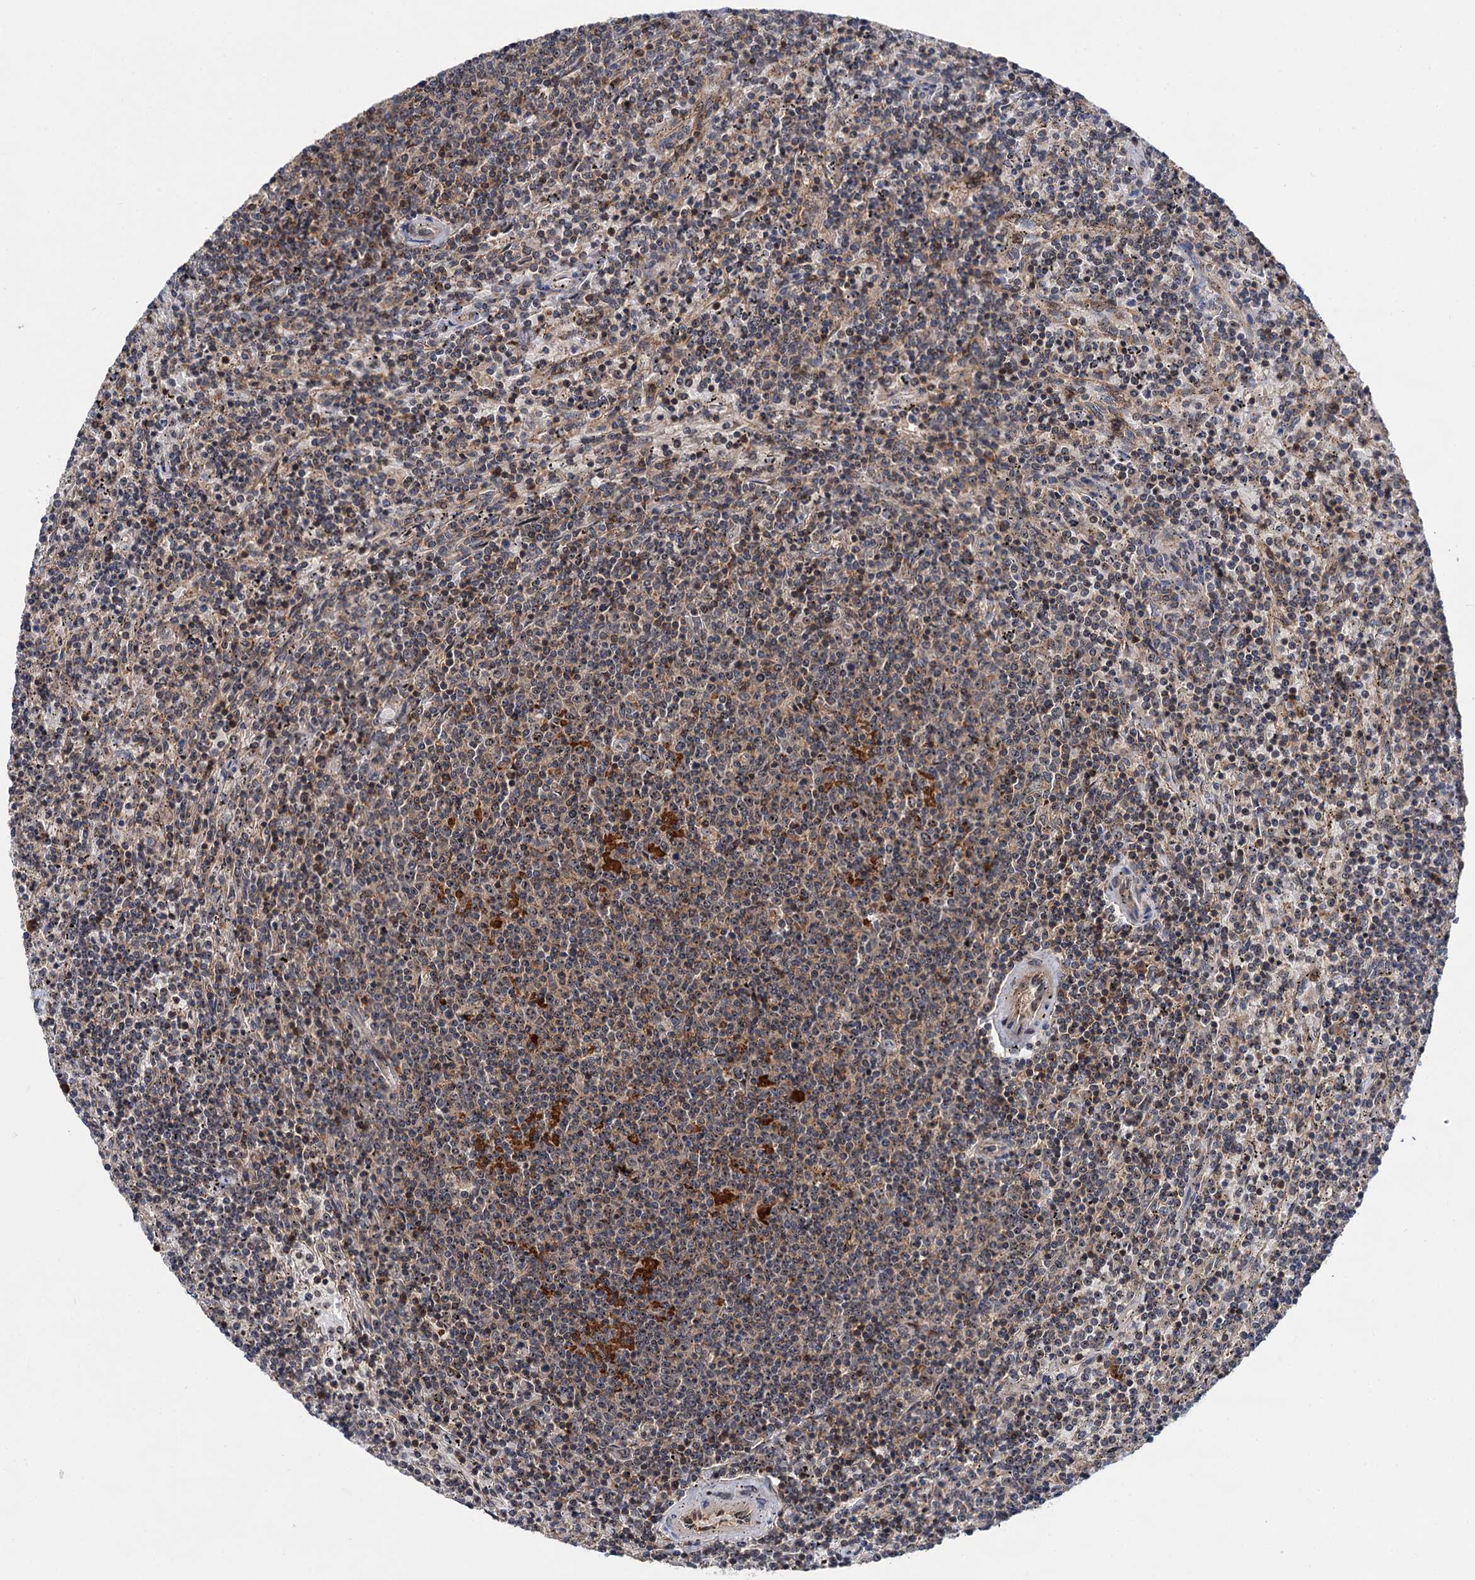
{"staining": {"intensity": "weak", "quantity": ">75%", "location": "cytoplasmic/membranous"}, "tissue": "lymphoma", "cell_type": "Tumor cells", "image_type": "cancer", "snomed": [{"axis": "morphology", "description": "Malignant lymphoma, non-Hodgkin's type, Low grade"}, {"axis": "topography", "description": "Spleen"}], "caption": "Protein expression analysis of low-grade malignant lymphoma, non-Hodgkin's type demonstrates weak cytoplasmic/membranous positivity in about >75% of tumor cells.", "gene": "ABLIM1", "patient": {"sex": "female", "age": 50}}